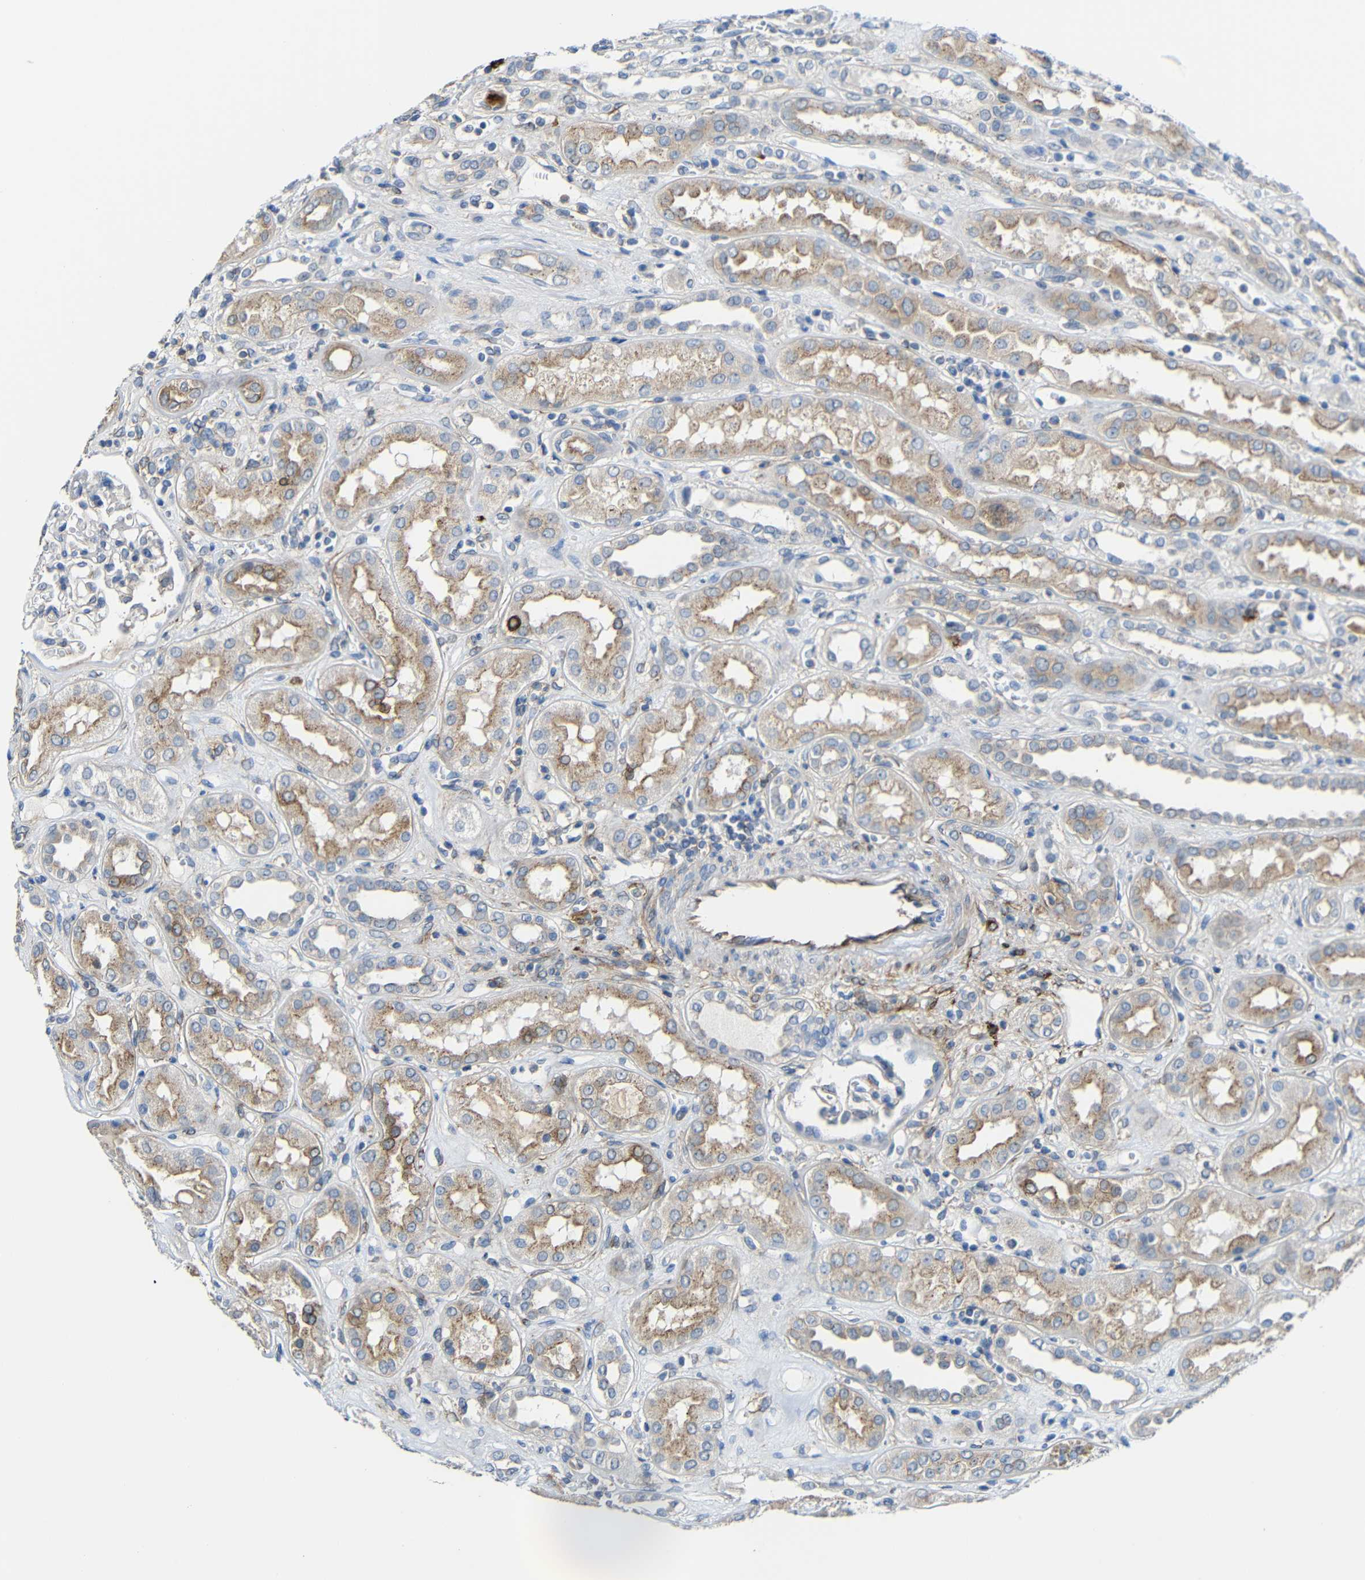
{"staining": {"intensity": "negative", "quantity": "none", "location": "none"}, "tissue": "kidney", "cell_type": "Cells in glomeruli", "image_type": "normal", "snomed": [{"axis": "morphology", "description": "Normal tissue, NOS"}, {"axis": "topography", "description": "Kidney"}], "caption": "There is no significant positivity in cells in glomeruli of kidney. Brightfield microscopy of IHC stained with DAB (brown) and hematoxylin (blue), captured at high magnification.", "gene": "DCLK1", "patient": {"sex": "male", "age": 59}}